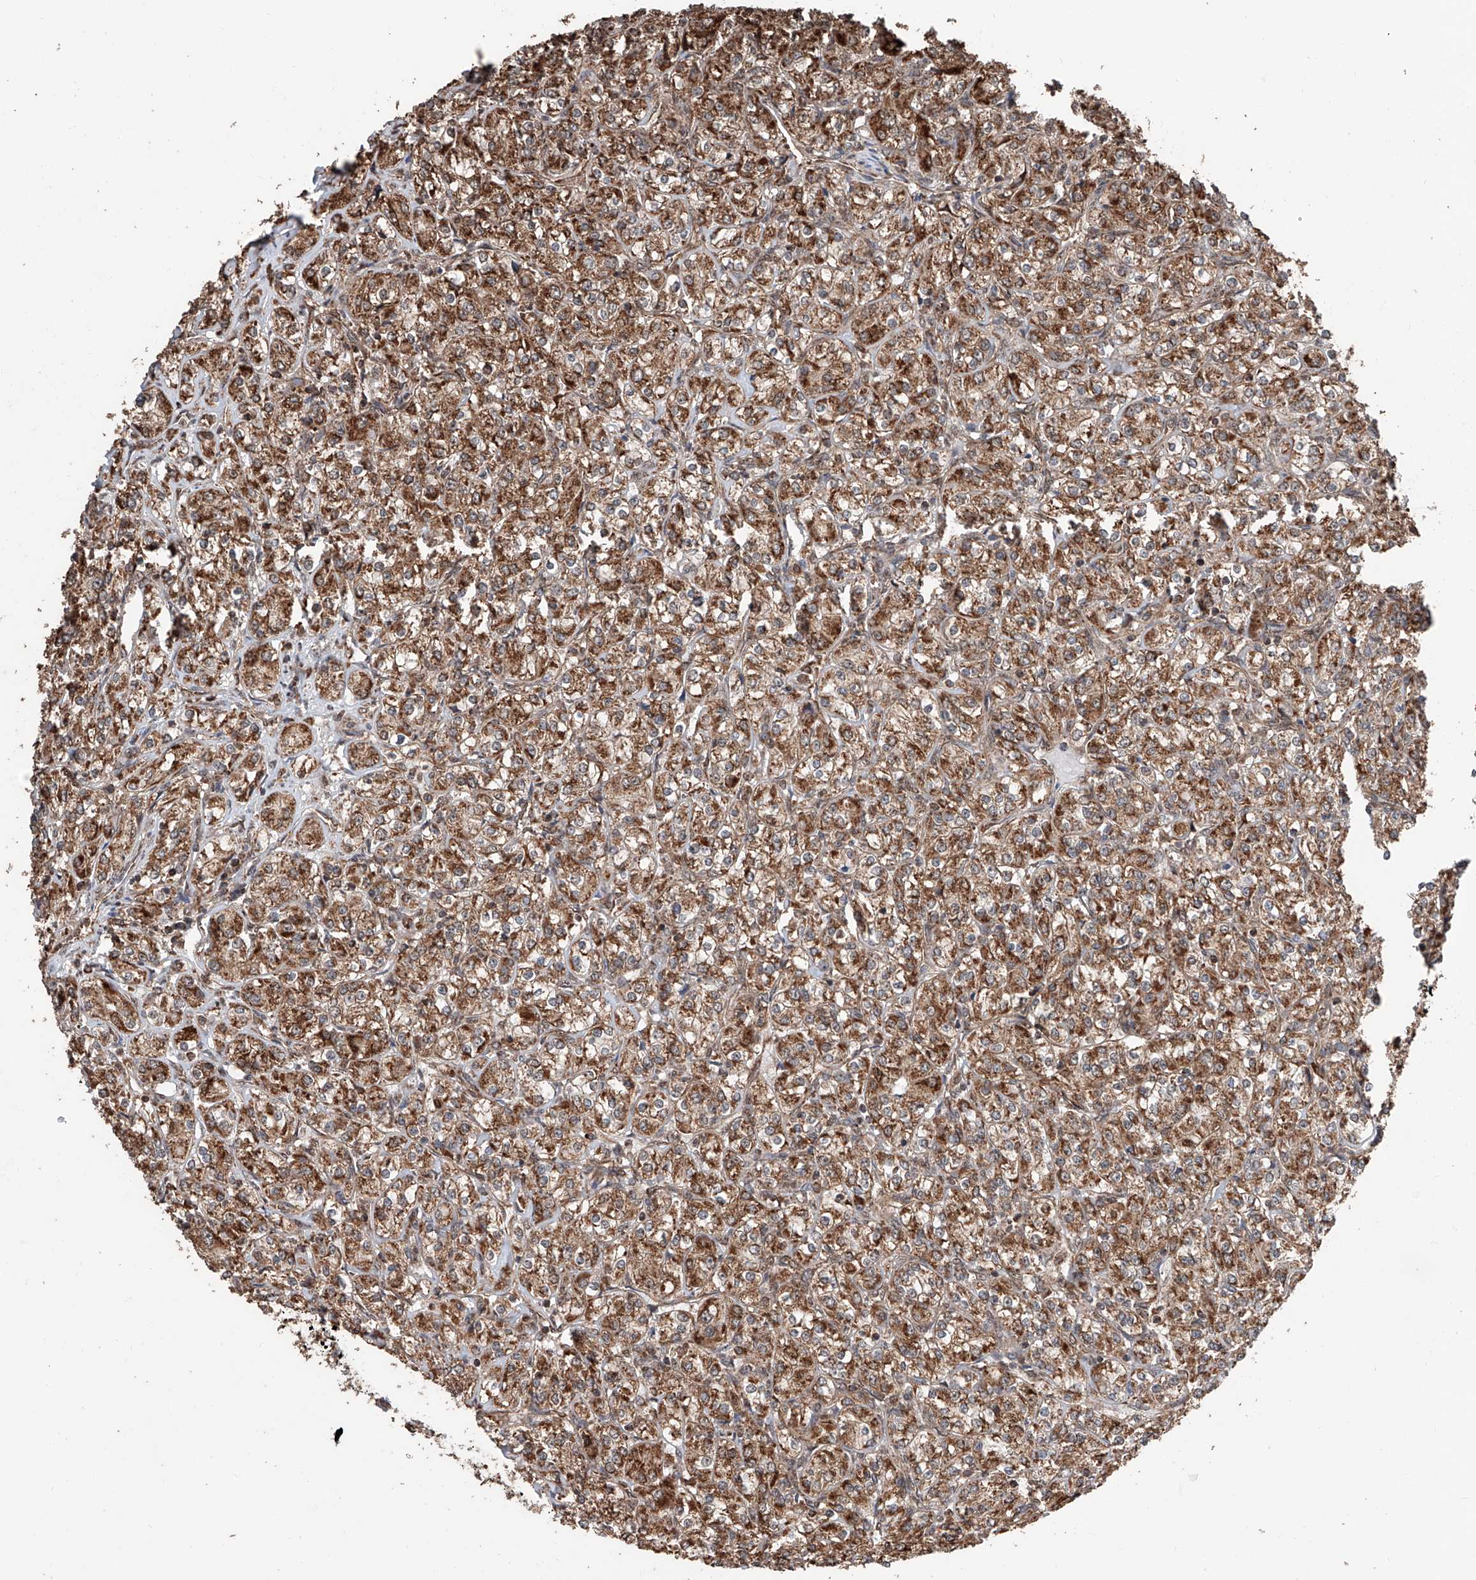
{"staining": {"intensity": "strong", "quantity": ">75%", "location": "cytoplasmic/membranous"}, "tissue": "renal cancer", "cell_type": "Tumor cells", "image_type": "cancer", "snomed": [{"axis": "morphology", "description": "Adenocarcinoma, NOS"}, {"axis": "topography", "description": "Kidney"}], "caption": "A brown stain highlights strong cytoplasmic/membranous expression of a protein in human renal cancer tumor cells. The staining is performed using DAB brown chromogen to label protein expression. The nuclei are counter-stained blue using hematoxylin.", "gene": "ZNF445", "patient": {"sex": "male", "age": 77}}